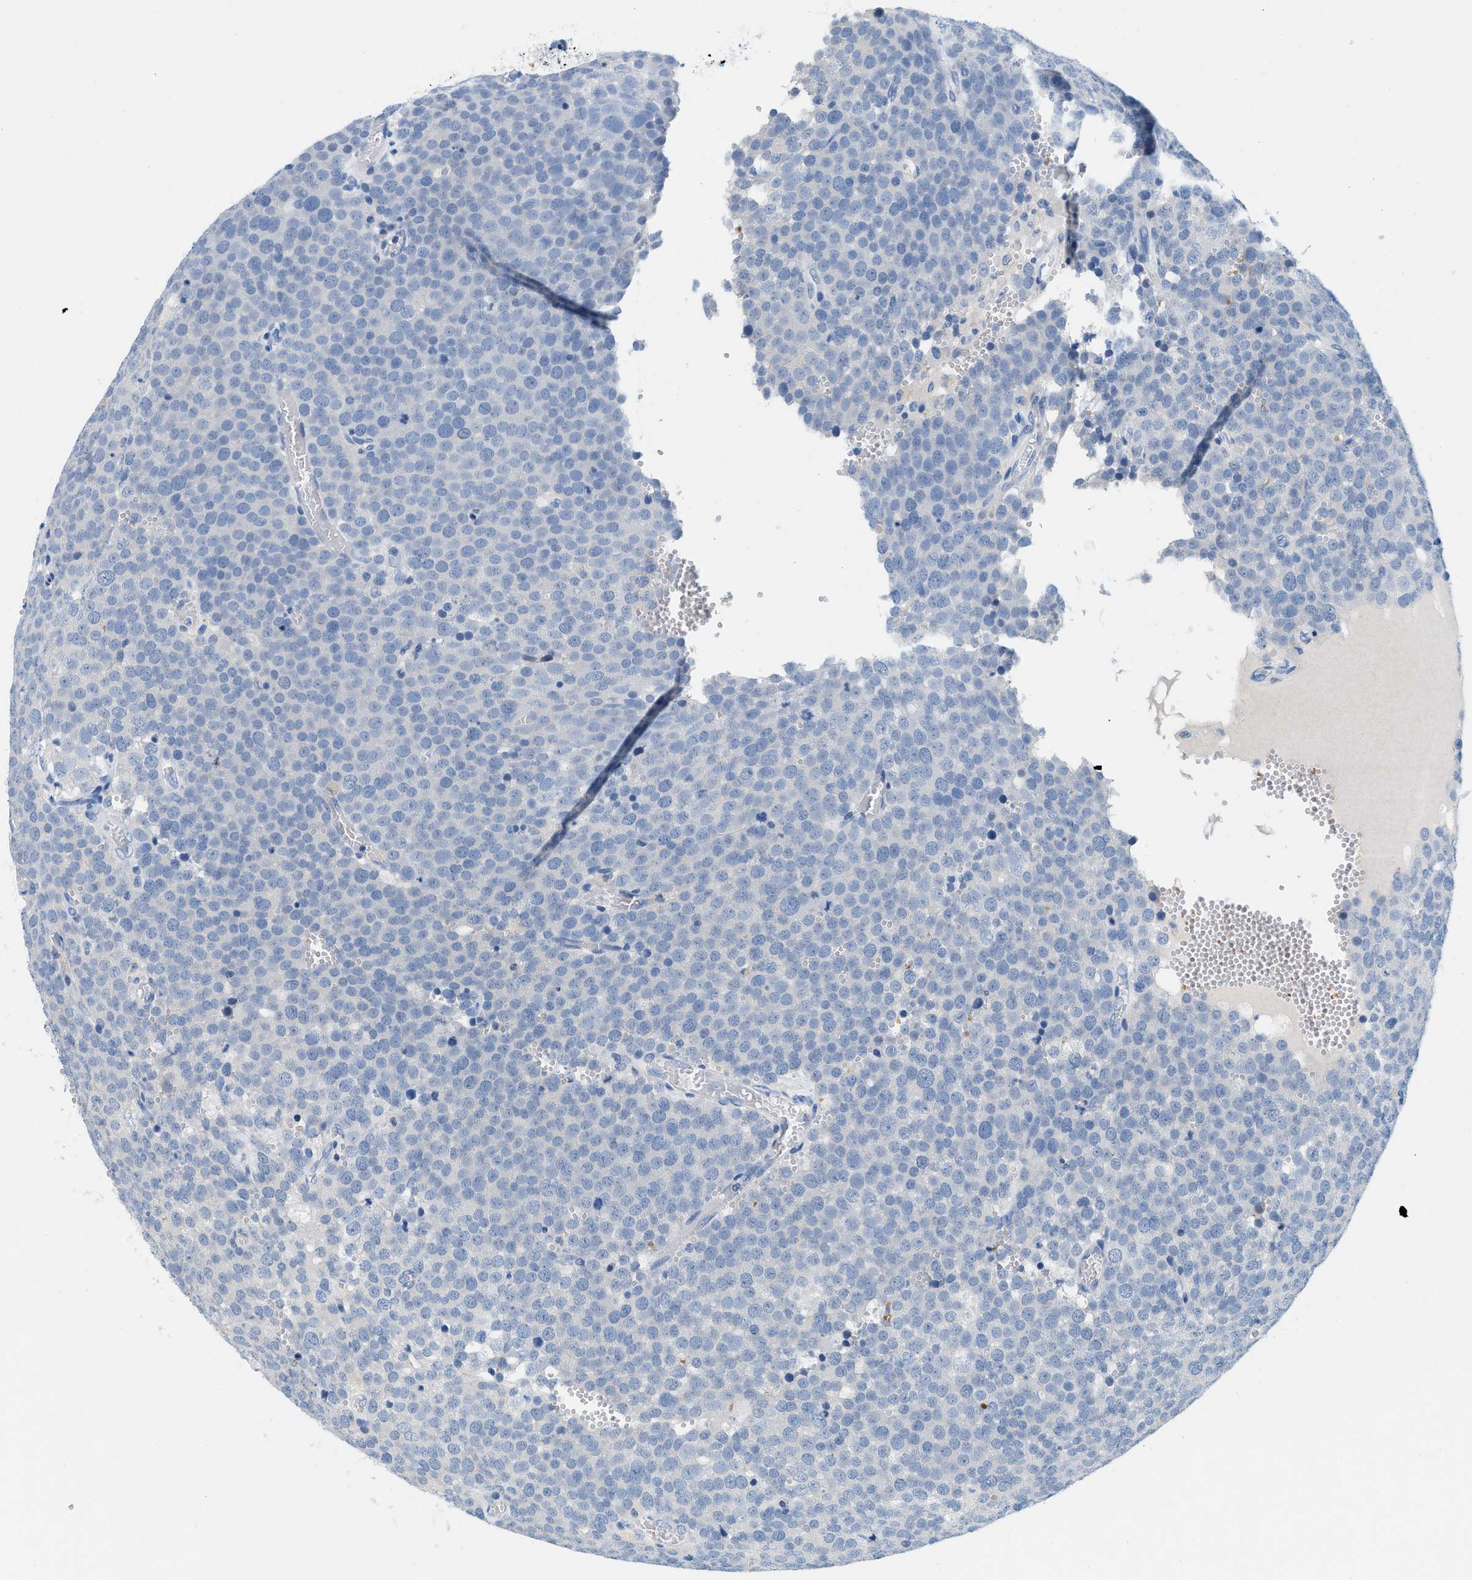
{"staining": {"intensity": "negative", "quantity": "none", "location": "none"}, "tissue": "testis cancer", "cell_type": "Tumor cells", "image_type": "cancer", "snomed": [{"axis": "morphology", "description": "Normal tissue, NOS"}, {"axis": "morphology", "description": "Seminoma, NOS"}, {"axis": "topography", "description": "Testis"}], "caption": "An immunohistochemistry image of testis cancer is shown. There is no staining in tumor cells of testis cancer. (DAB immunohistochemistry, high magnification).", "gene": "BPGM", "patient": {"sex": "male", "age": 71}}